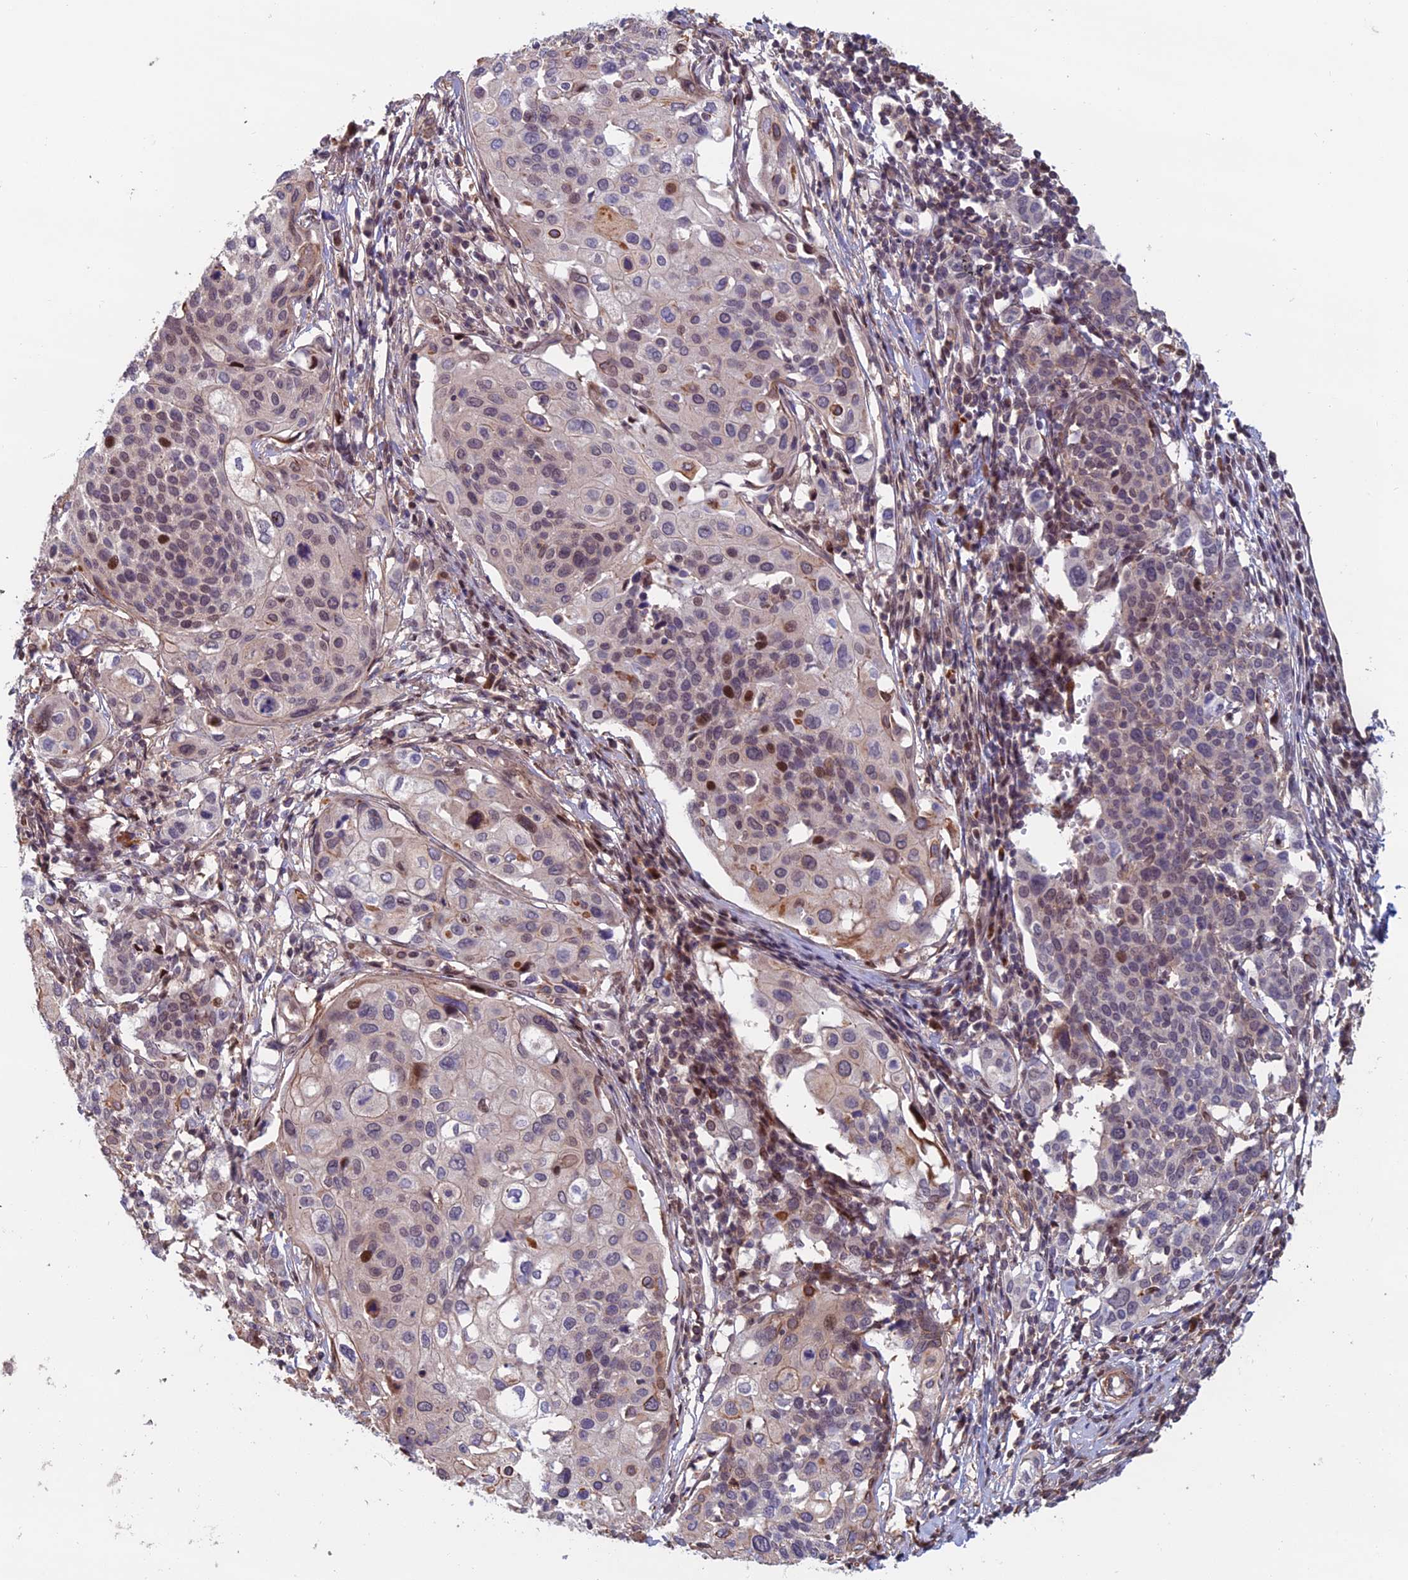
{"staining": {"intensity": "moderate", "quantity": "<25%", "location": "nuclear"}, "tissue": "cervical cancer", "cell_type": "Tumor cells", "image_type": "cancer", "snomed": [{"axis": "morphology", "description": "Squamous cell carcinoma, NOS"}, {"axis": "topography", "description": "Cervix"}], "caption": "Protein expression analysis of cervical cancer demonstrates moderate nuclear positivity in about <25% of tumor cells.", "gene": "CCDC183", "patient": {"sex": "female", "age": 44}}